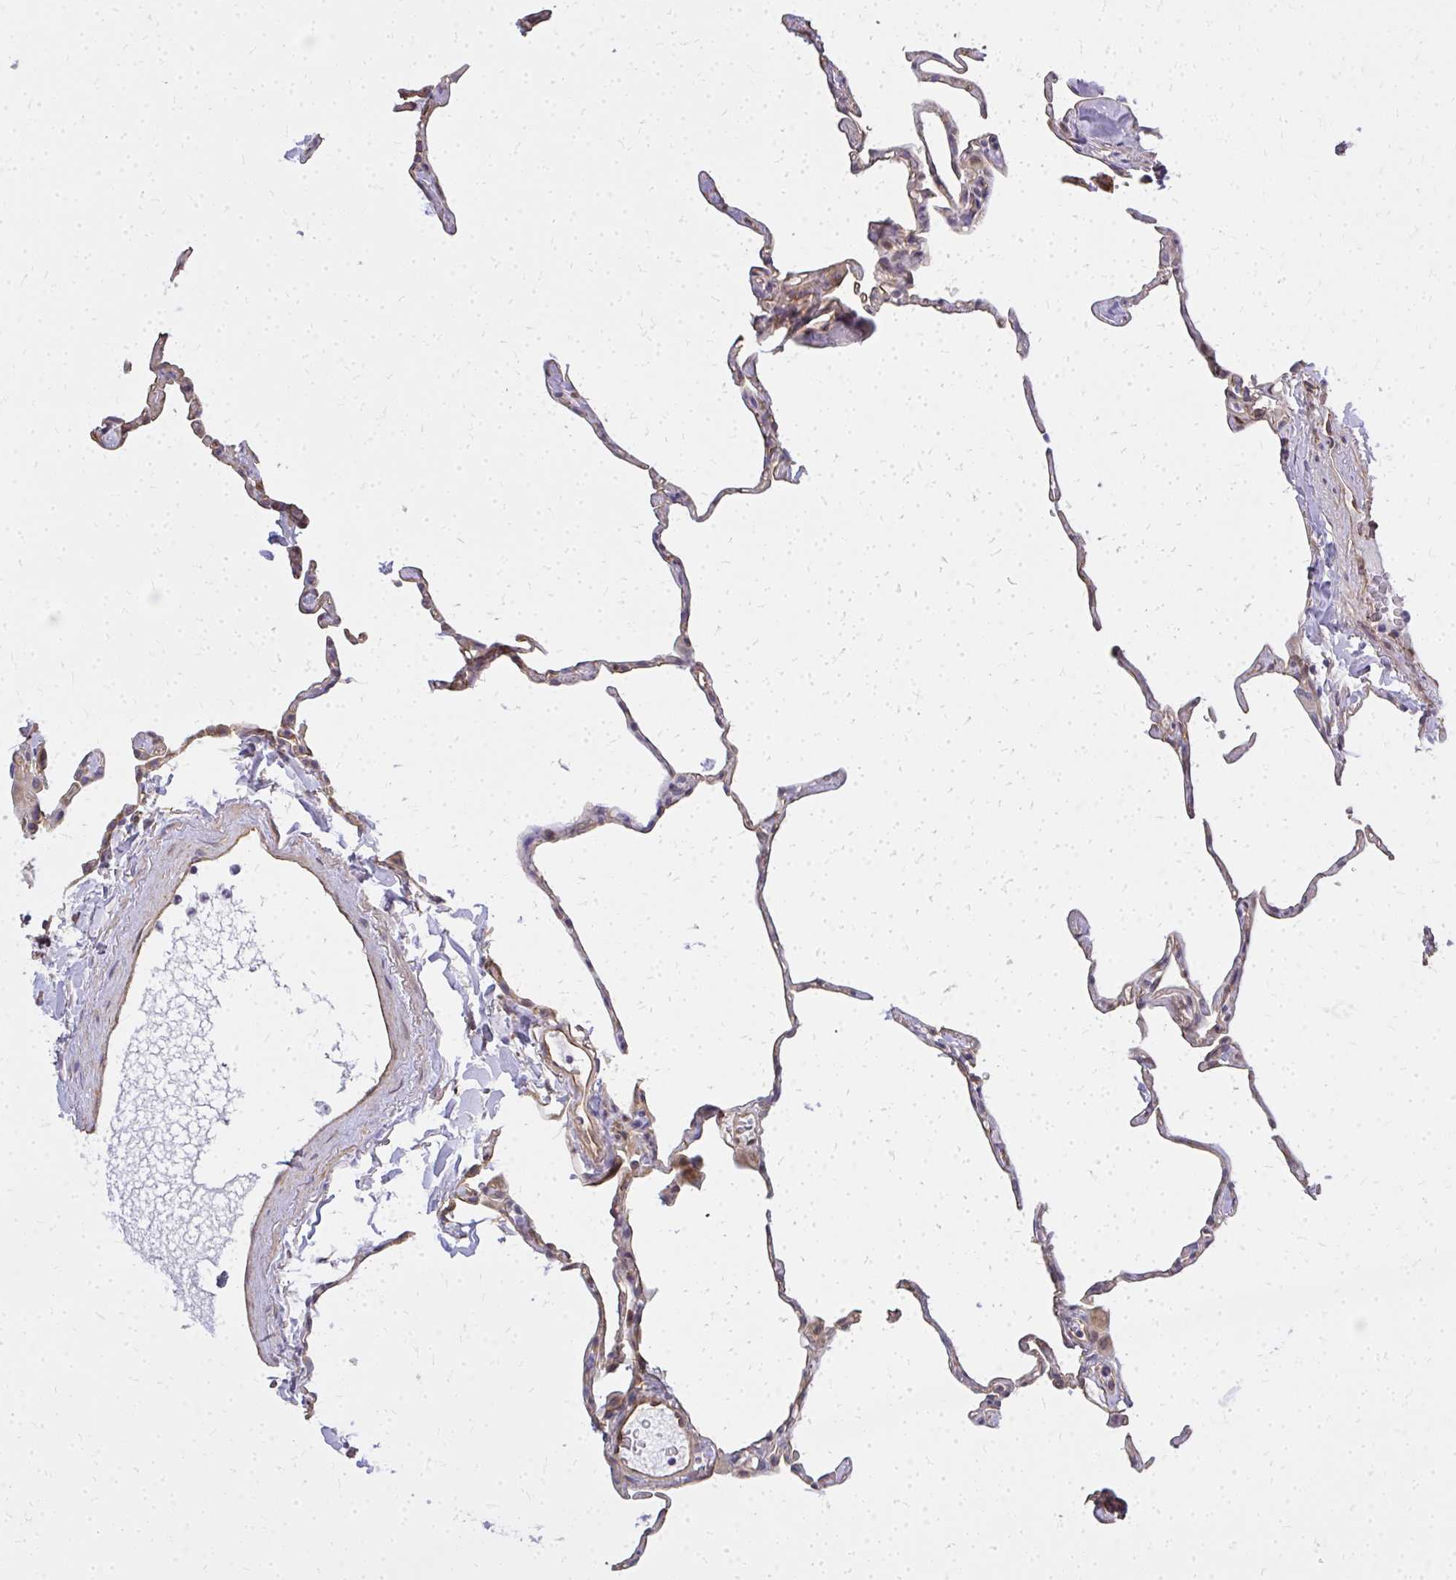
{"staining": {"intensity": "weak", "quantity": "25%-75%", "location": "cytoplasmic/membranous"}, "tissue": "lung", "cell_type": "Alveolar cells", "image_type": "normal", "snomed": [{"axis": "morphology", "description": "Normal tissue, NOS"}, {"axis": "topography", "description": "Lung"}], "caption": "Immunohistochemistry photomicrograph of benign lung: human lung stained using IHC displays low levels of weak protein expression localized specifically in the cytoplasmic/membranous of alveolar cells, appearing as a cytoplasmic/membranous brown color.", "gene": "ENSG00000258472", "patient": {"sex": "male", "age": 65}}